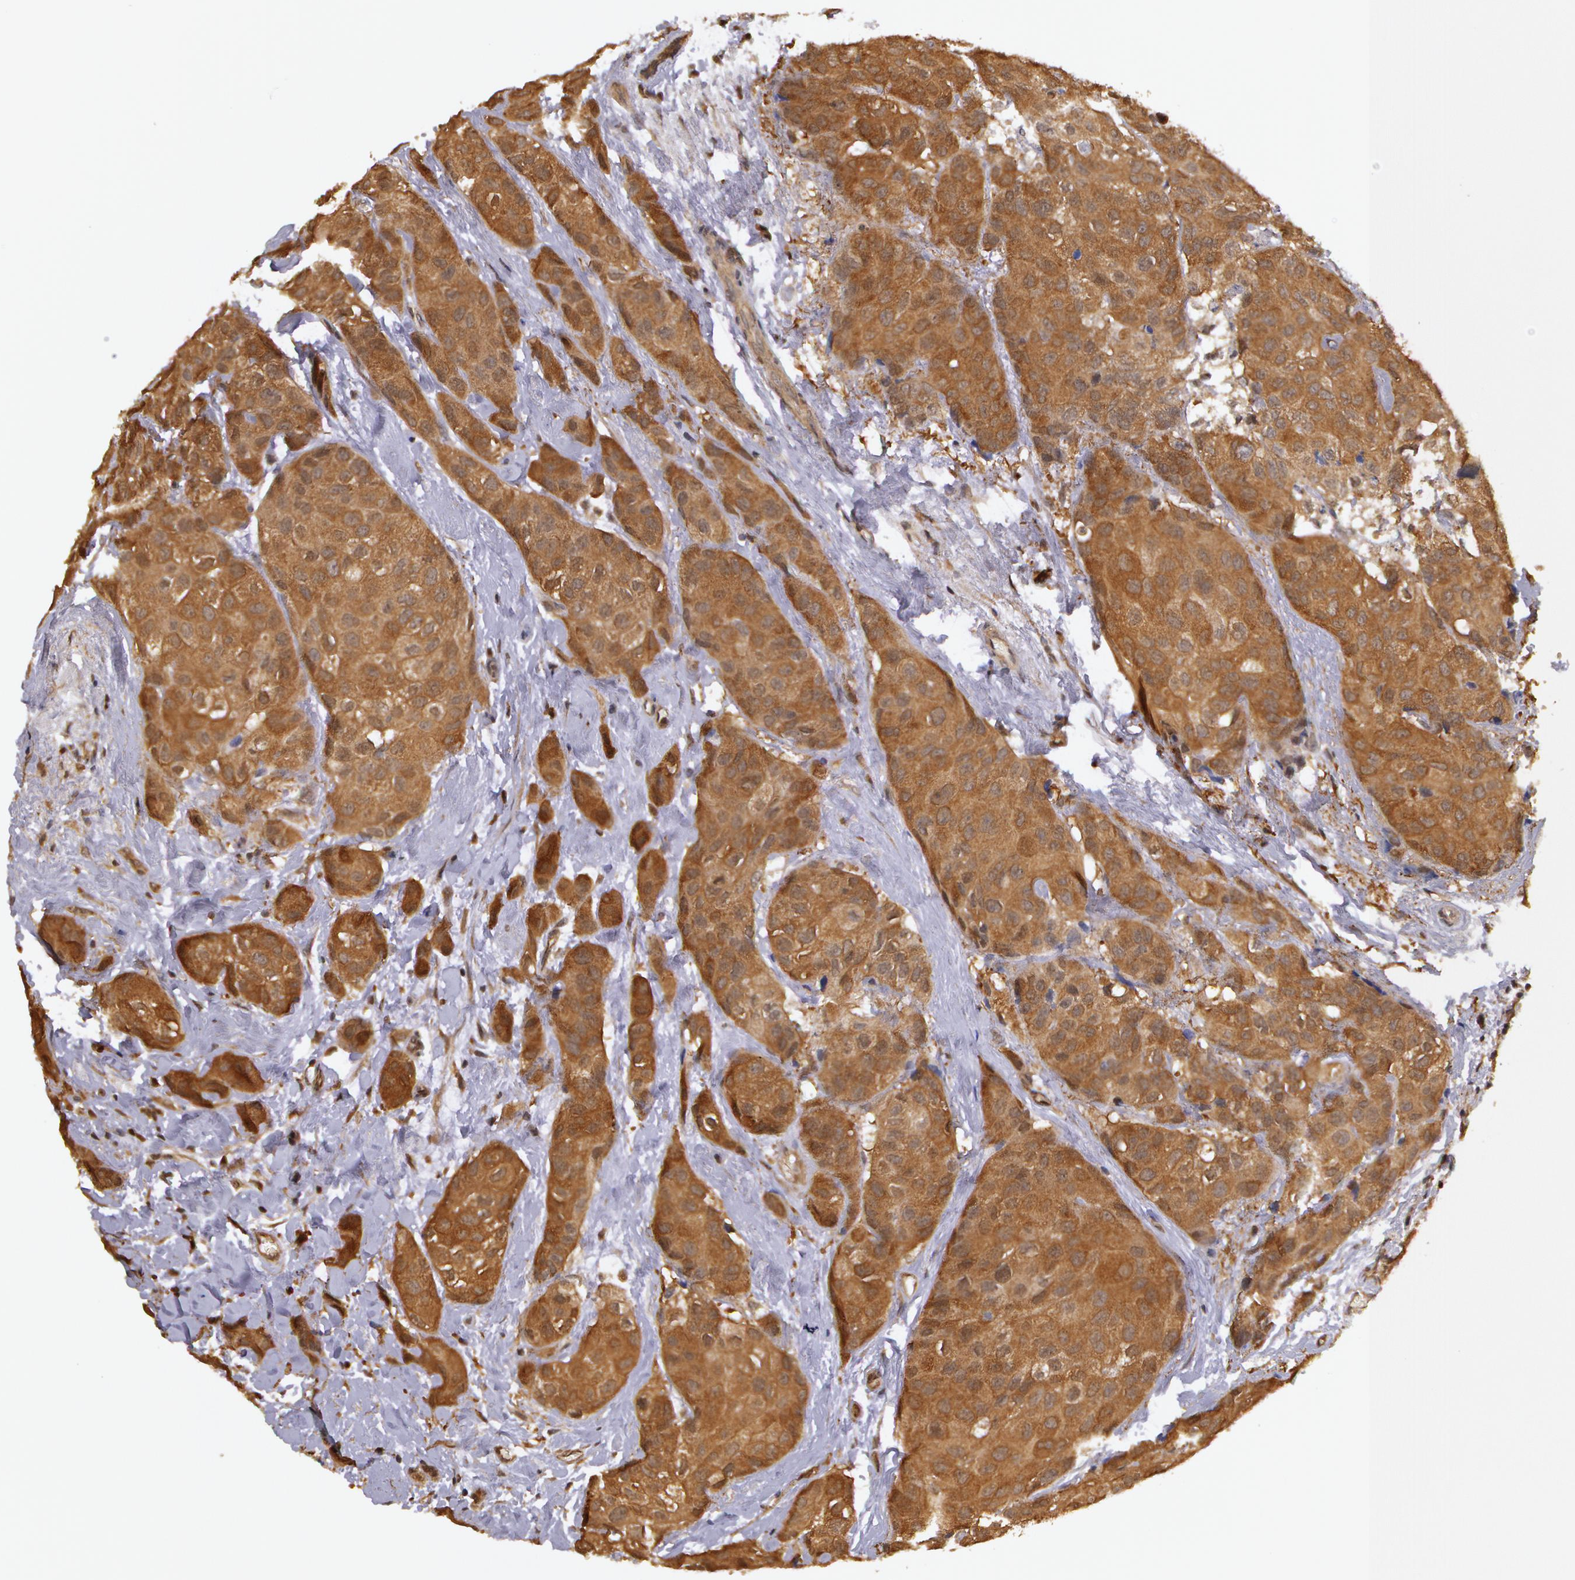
{"staining": {"intensity": "moderate", "quantity": ">75%", "location": "cytoplasmic/membranous"}, "tissue": "breast cancer", "cell_type": "Tumor cells", "image_type": "cancer", "snomed": [{"axis": "morphology", "description": "Duct carcinoma"}, {"axis": "topography", "description": "Breast"}], "caption": "Immunohistochemical staining of human breast cancer exhibits moderate cytoplasmic/membranous protein staining in about >75% of tumor cells.", "gene": "AHSA1", "patient": {"sex": "female", "age": 68}}